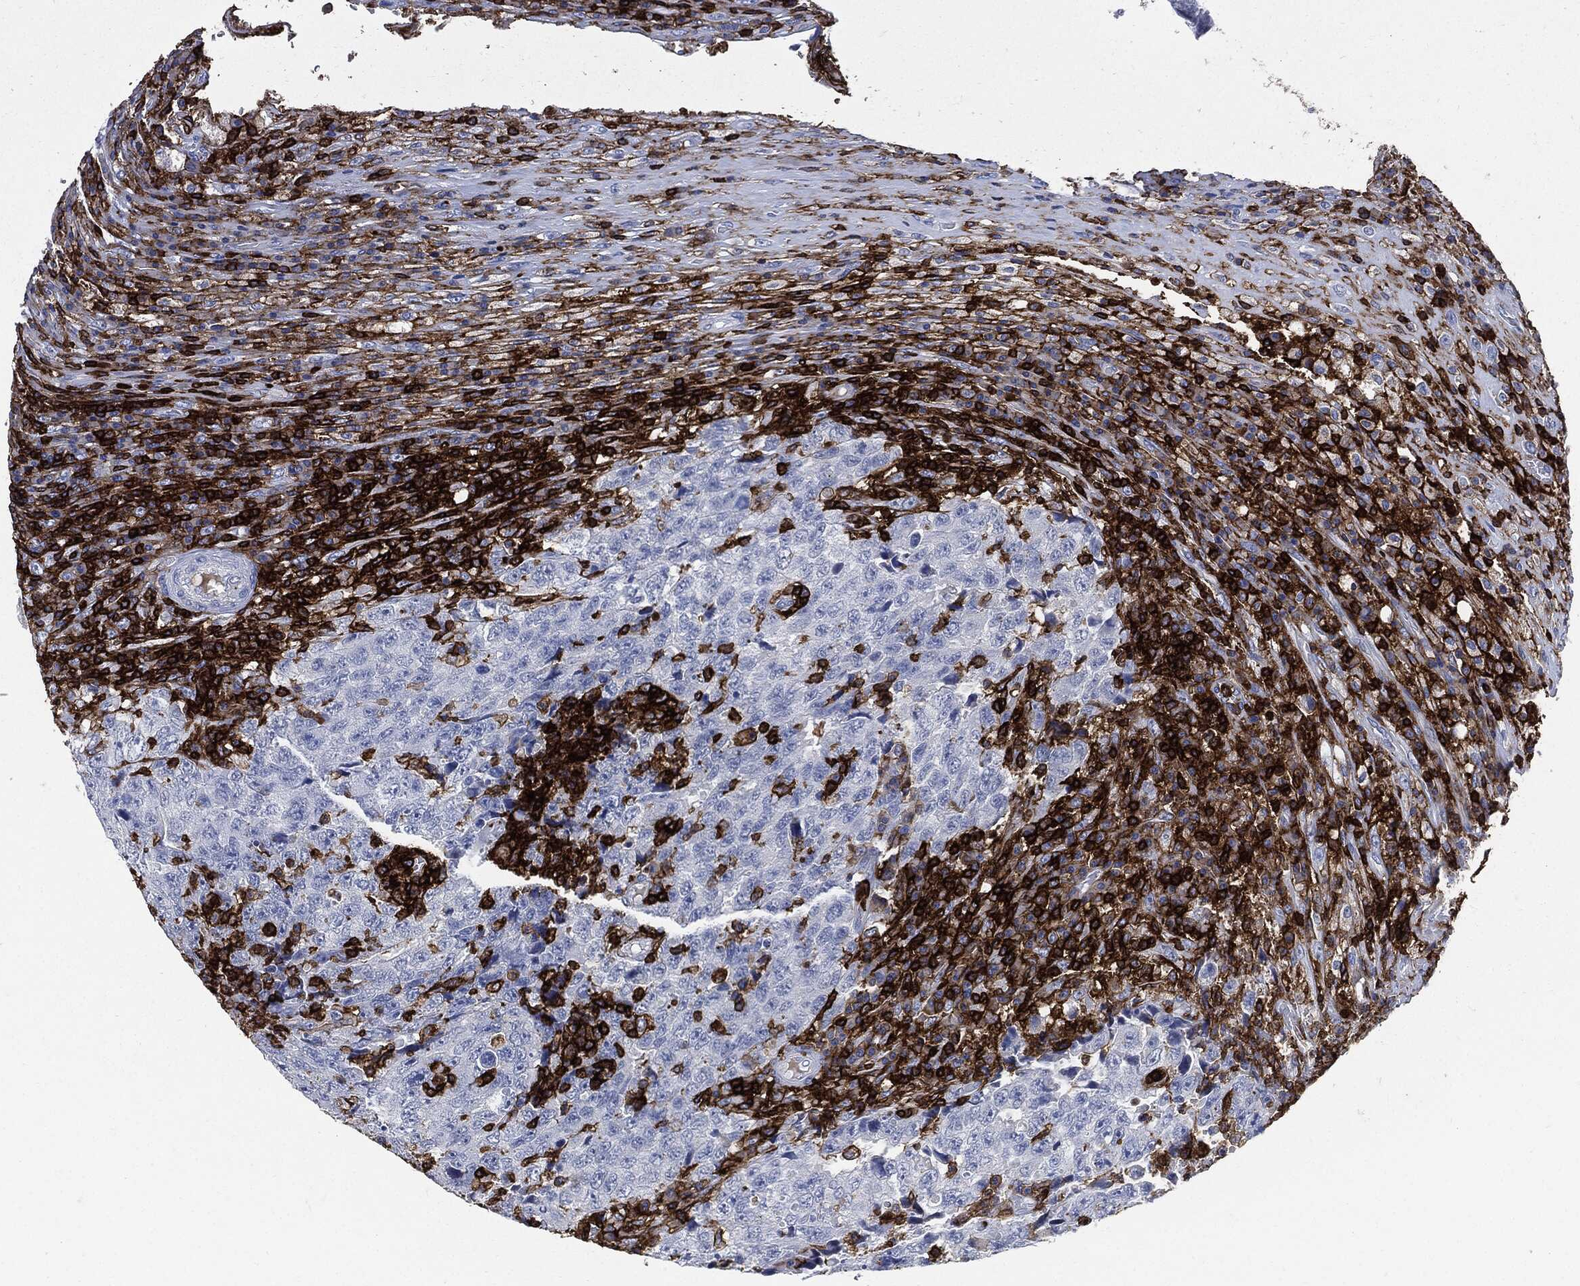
{"staining": {"intensity": "negative", "quantity": "none", "location": "none"}, "tissue": "testis cancer", "cell_type": "Tumor cells", "image_type": "cancer", "snomed": [{"axis": "morphology", "description": "Necrosis, NOS"}, {"axis": "morphology", "description": "Carcinoma, Embryonal, NOS"}, {"axis": "topography", "description": "Testis"}], "caption": "Immunohistochemistry micrograph of neoplastic tissue: human embryonal carcinoma (testis) stained with DAB (3,3'-diaminobenzidine) demonstrates no significant protein positivity in tumor cells.", "gene": "PTPRC", "patient": {"sex": "male", "age": 19}}